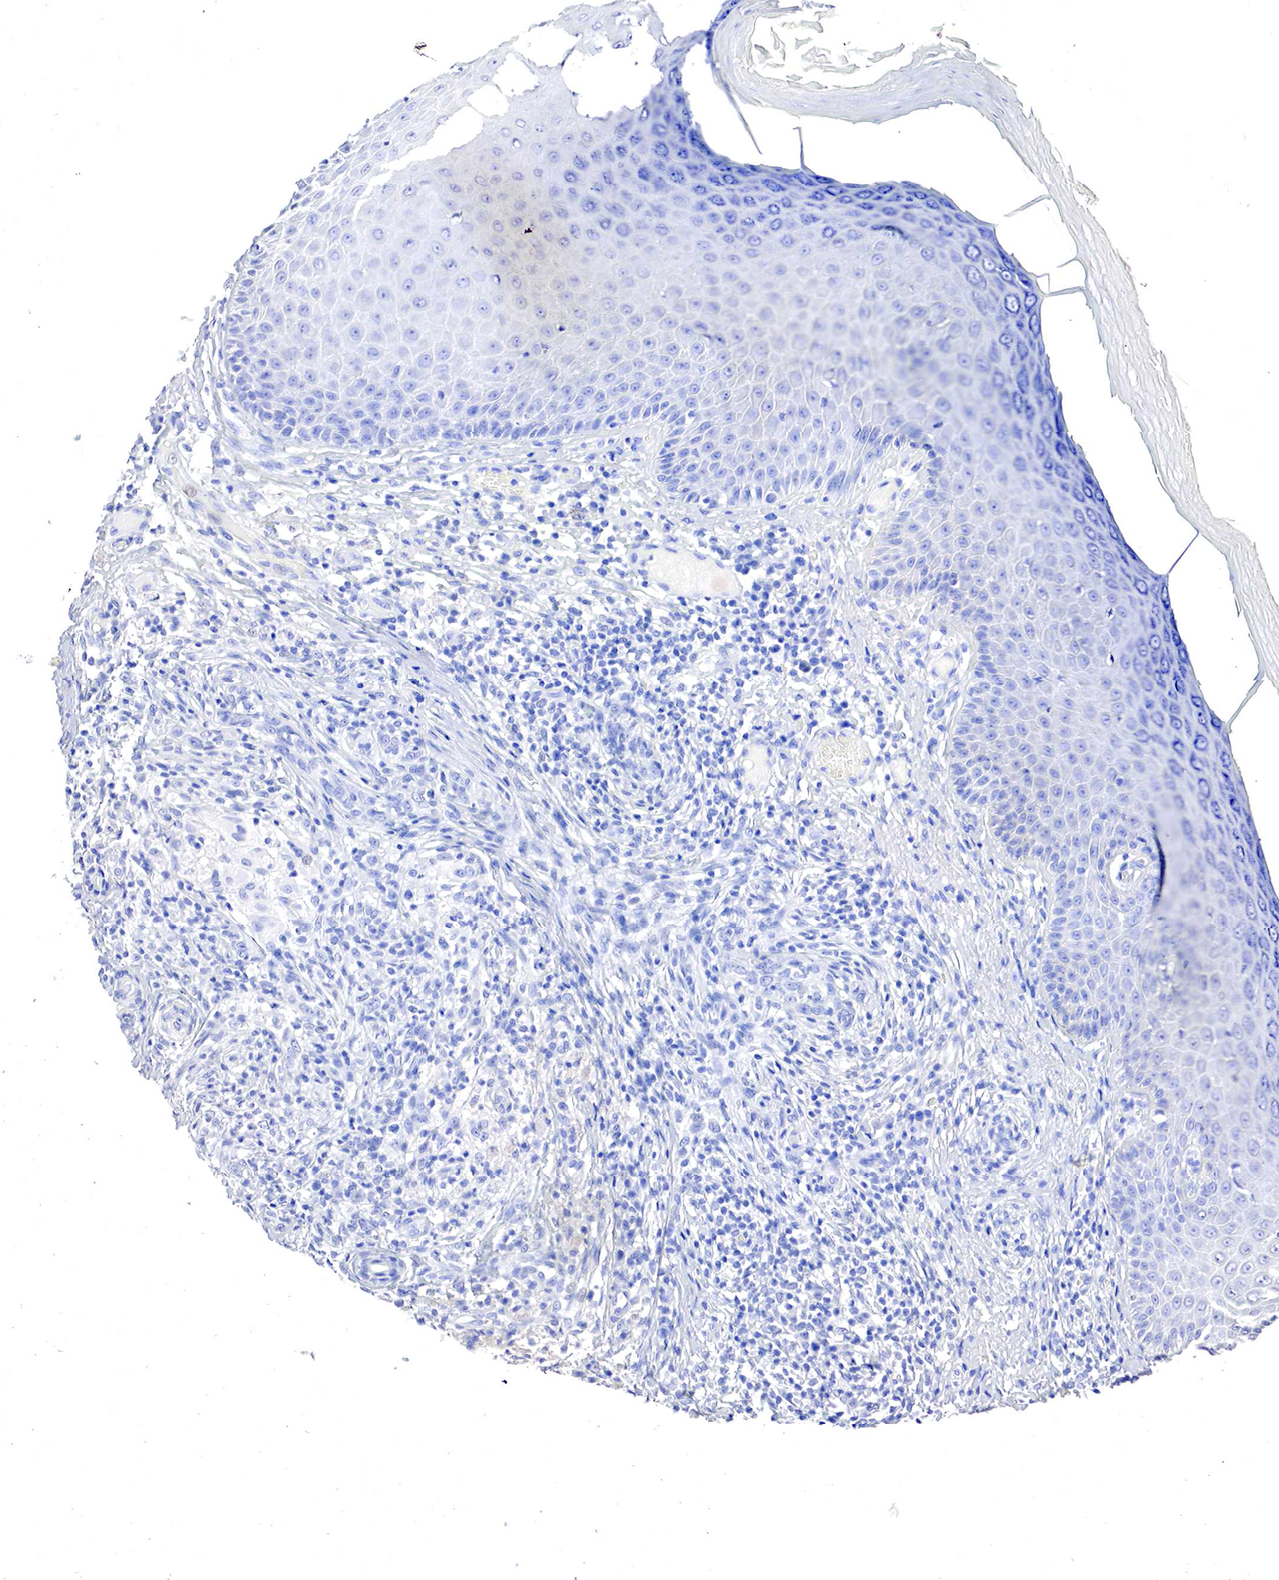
{"staining": {"intensity": "negative", "quantity": "none", "location": "none"}, "tissue": "skin cancer", "cell_type": "Tumor cells", "image_type": "cancer", "snomed": [{"axis": "morphology", "description": "Normal tissue, NOS"}, {"axis": "morphology", "description": "Basal cell carcinoma"}, {"axis": "topography", "description": "Skin"}], "caption": "Skin cancer (basal cell carcinoma) was stained to show a protein in brown. There is no significant staining in tumor cells.", "gene": "OTC", "patient": {"sex": "male", "age": 74}}